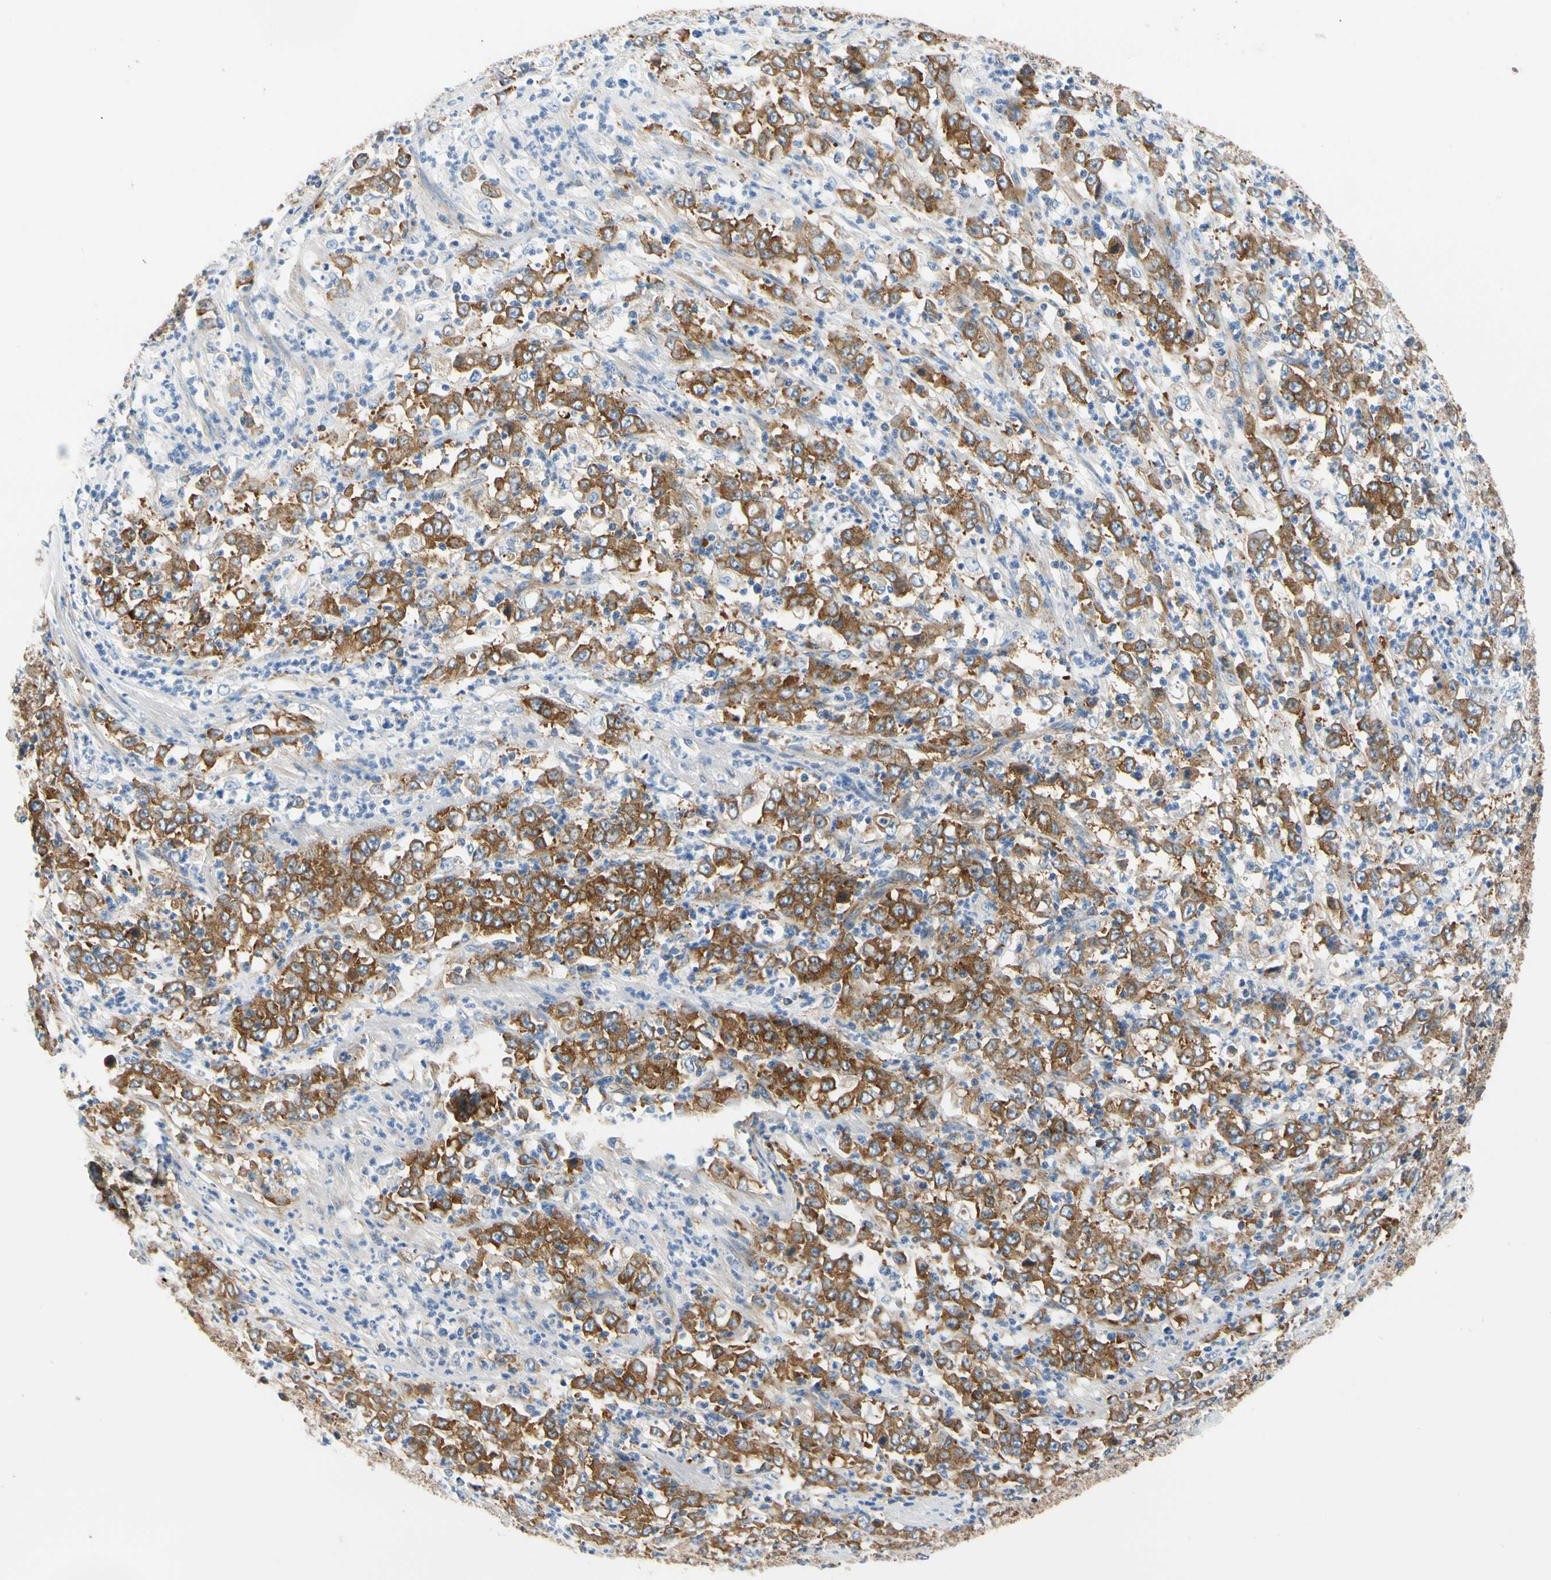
{"staining": {"intensity": "strong", "quantity": ">75%", "location": "cytoplasmic/membranous"}, "tissue": "stomach cancer", "cell_type": "Tumor cells", "image_type": "cancer", "snomed": [{"axis": "morphology", "description": "Adenocarcinoma, NOS"}, {"axis": "topography", "description": "Stomach, lower"}], "caption": "Adenocarcinoma (stomach) stained with immunohistochemistry (IHC) shows strong cytoplasmic/membranous positivity in about >75% of tumor cells.", "gene": "GPHN", "patient": {"sex": "female", "age": 71}}